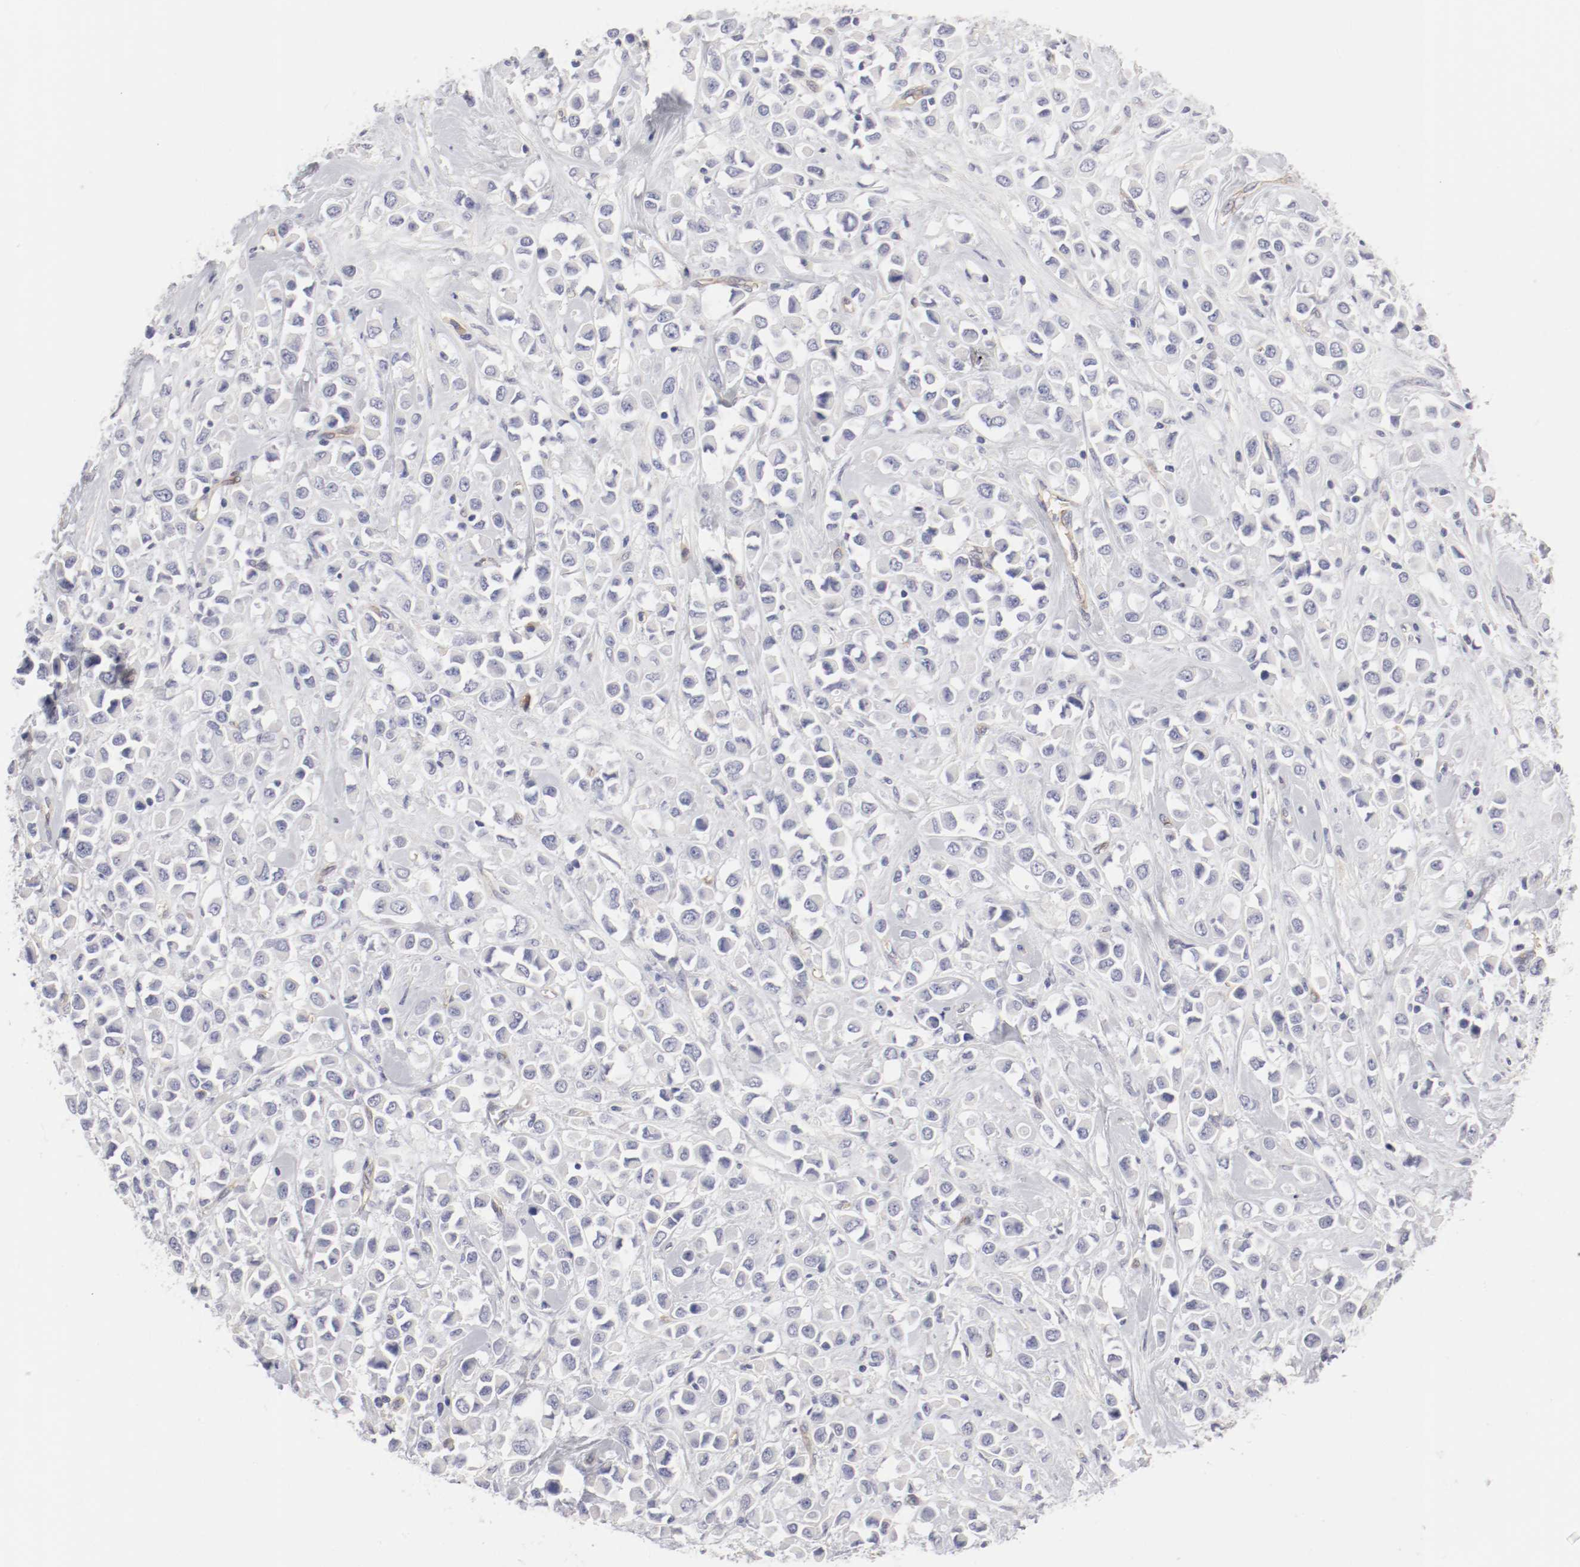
{"staining": {"intensity": "negative", "quantity": "none", "location": "none"}, "tissue": "breast cancer", "cell_type": "Tumor cells", "image_type": "cancer", "snomed": [{"axis": "morphology", "description": "Duct carcinoma"}, {"axis": "topography", "description": "Breast"}], "caption": "Protein analysis of breast cancer exhibits no significant staining in tumor cells.", "gene": "LAX1", "patient": {"sex": "female", "age": 61}}